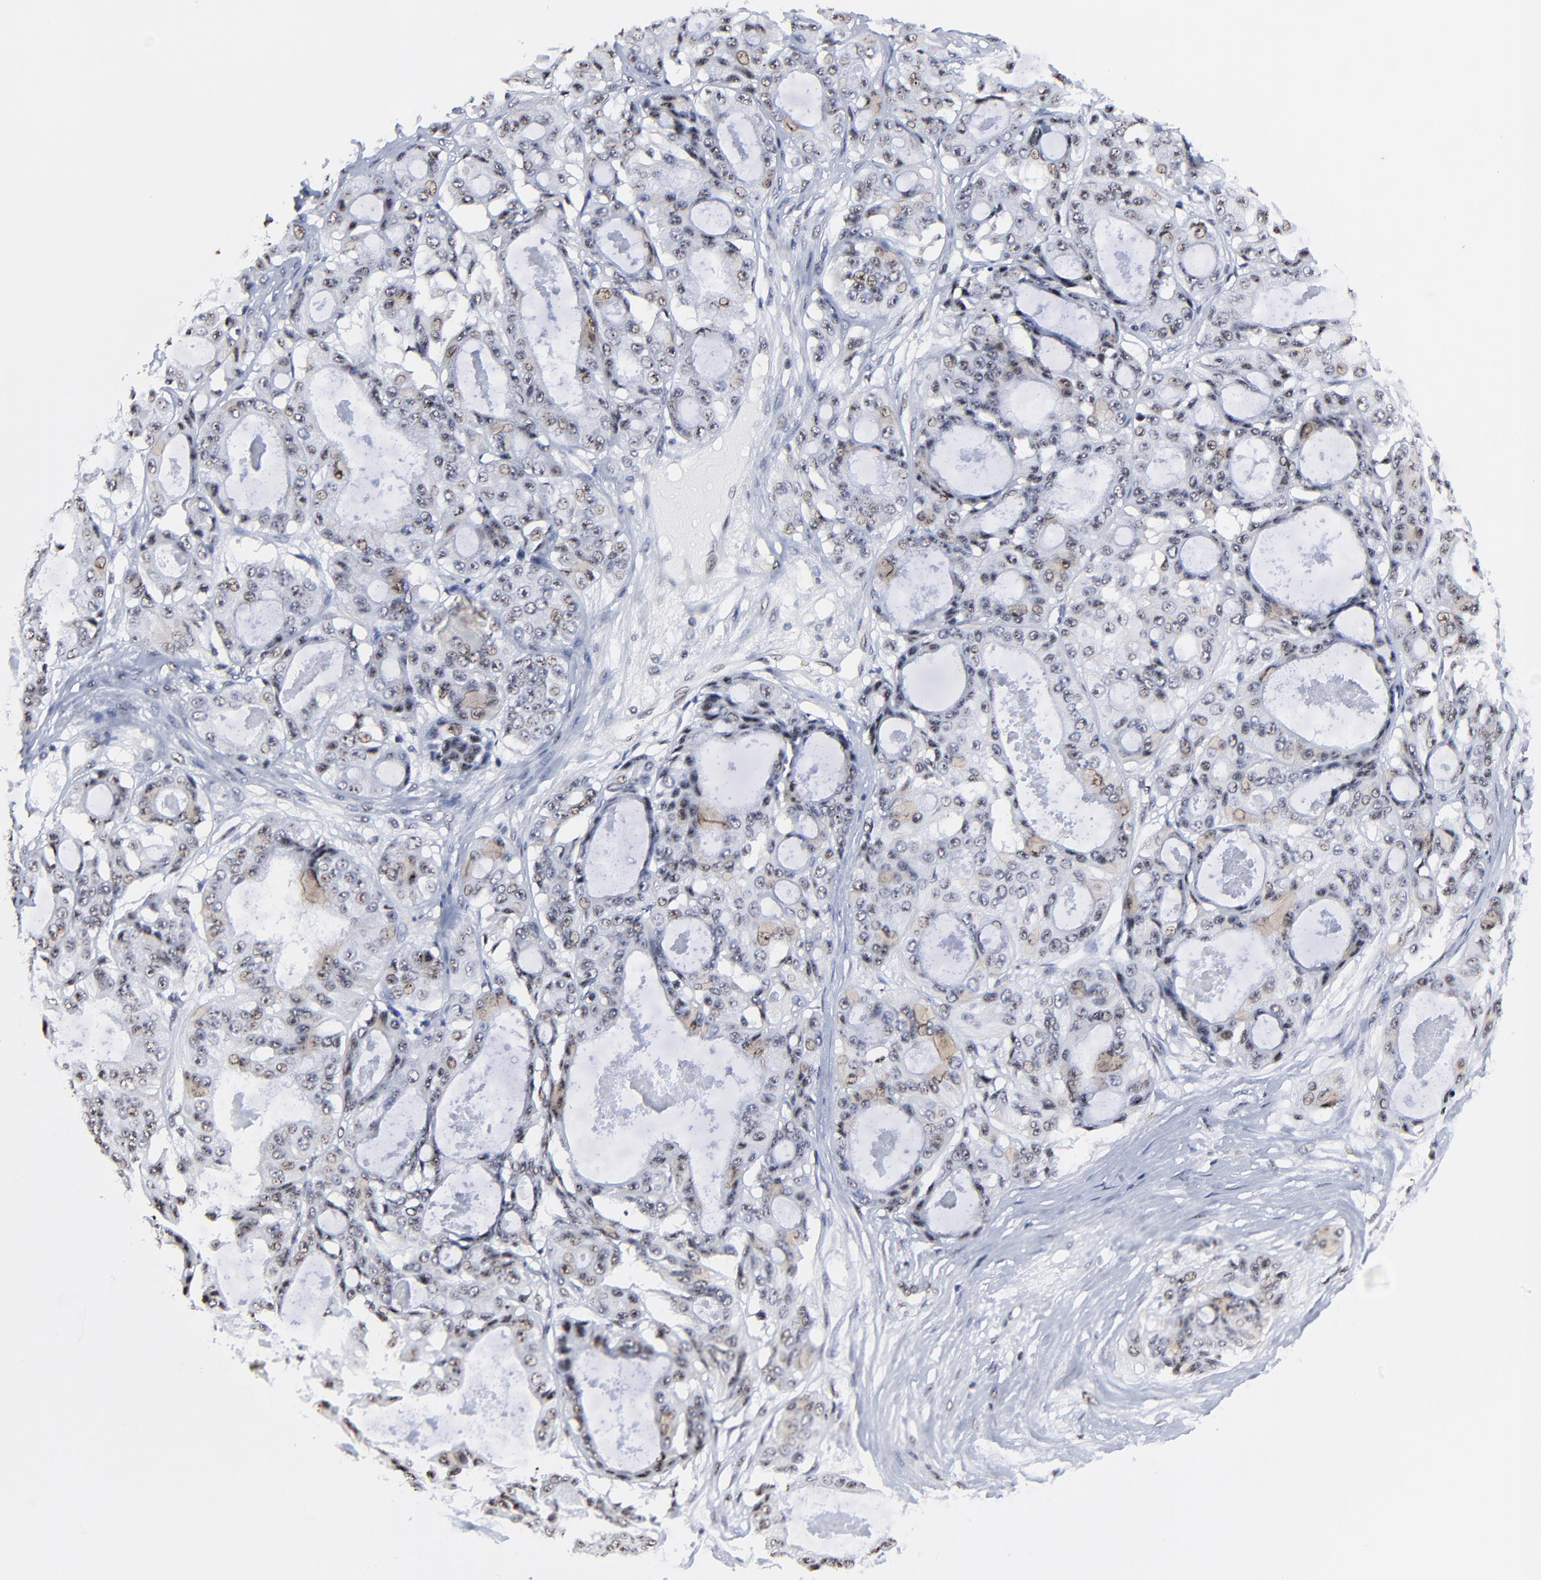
{"staining": {"intensity": "weak", "quantity": "<25%", "location": "nuclear"}, "tissue": "ovarian cancer", "cell_type": "Tumor cells", "image_type": "cancer", "snomed": [{"axis": "morphology", "description": "Carcinoma, endometroid"}, {"axis": "topography", "description": "Ovary"}], "caption": "Tumor cells are negative for protein expression in human endometroid carcinoma (ovarian).", "gene": "MBD4", "patient": {"sex": "female", "age": 61}}